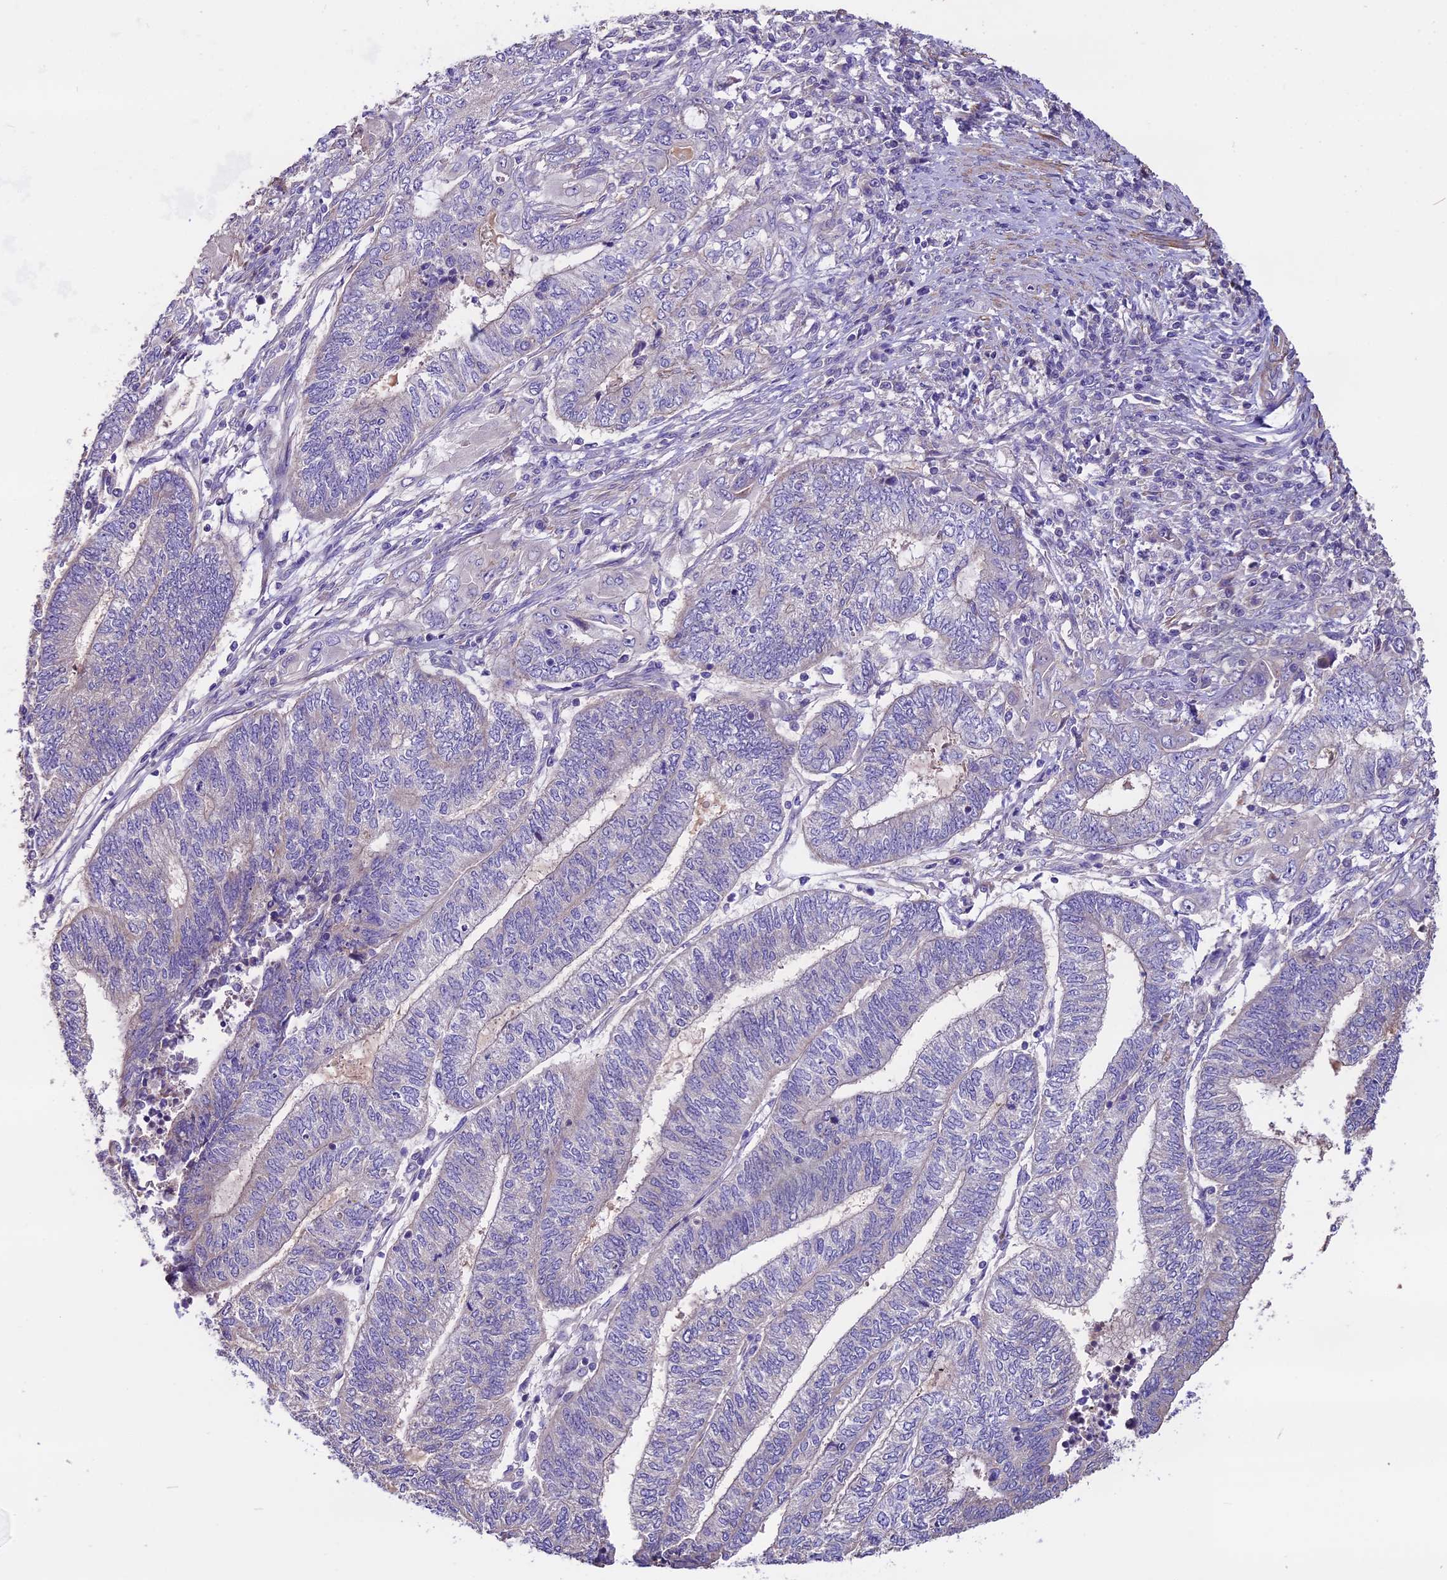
{"staining": {"intensity": "negative", "quantity": "none", "location": "none"}, "tissue": "endometrial cancer", "cell_type": "Tumor cells", "image_type": "cancer", "snomed": [{"axis": "morphology", "description": "Adenocarcinoma, NOS"}, {"axis": "topography", "description": "Uterus"}, {"axis": "topography", "description": "Endometrium"}], "caption": "This is an IHC histopathology image of human adenocarcinoma (endometrial). There is no staining in tumor cells.", "gene": "ANO3", "patient": {"sex": "female", "age": 70}}